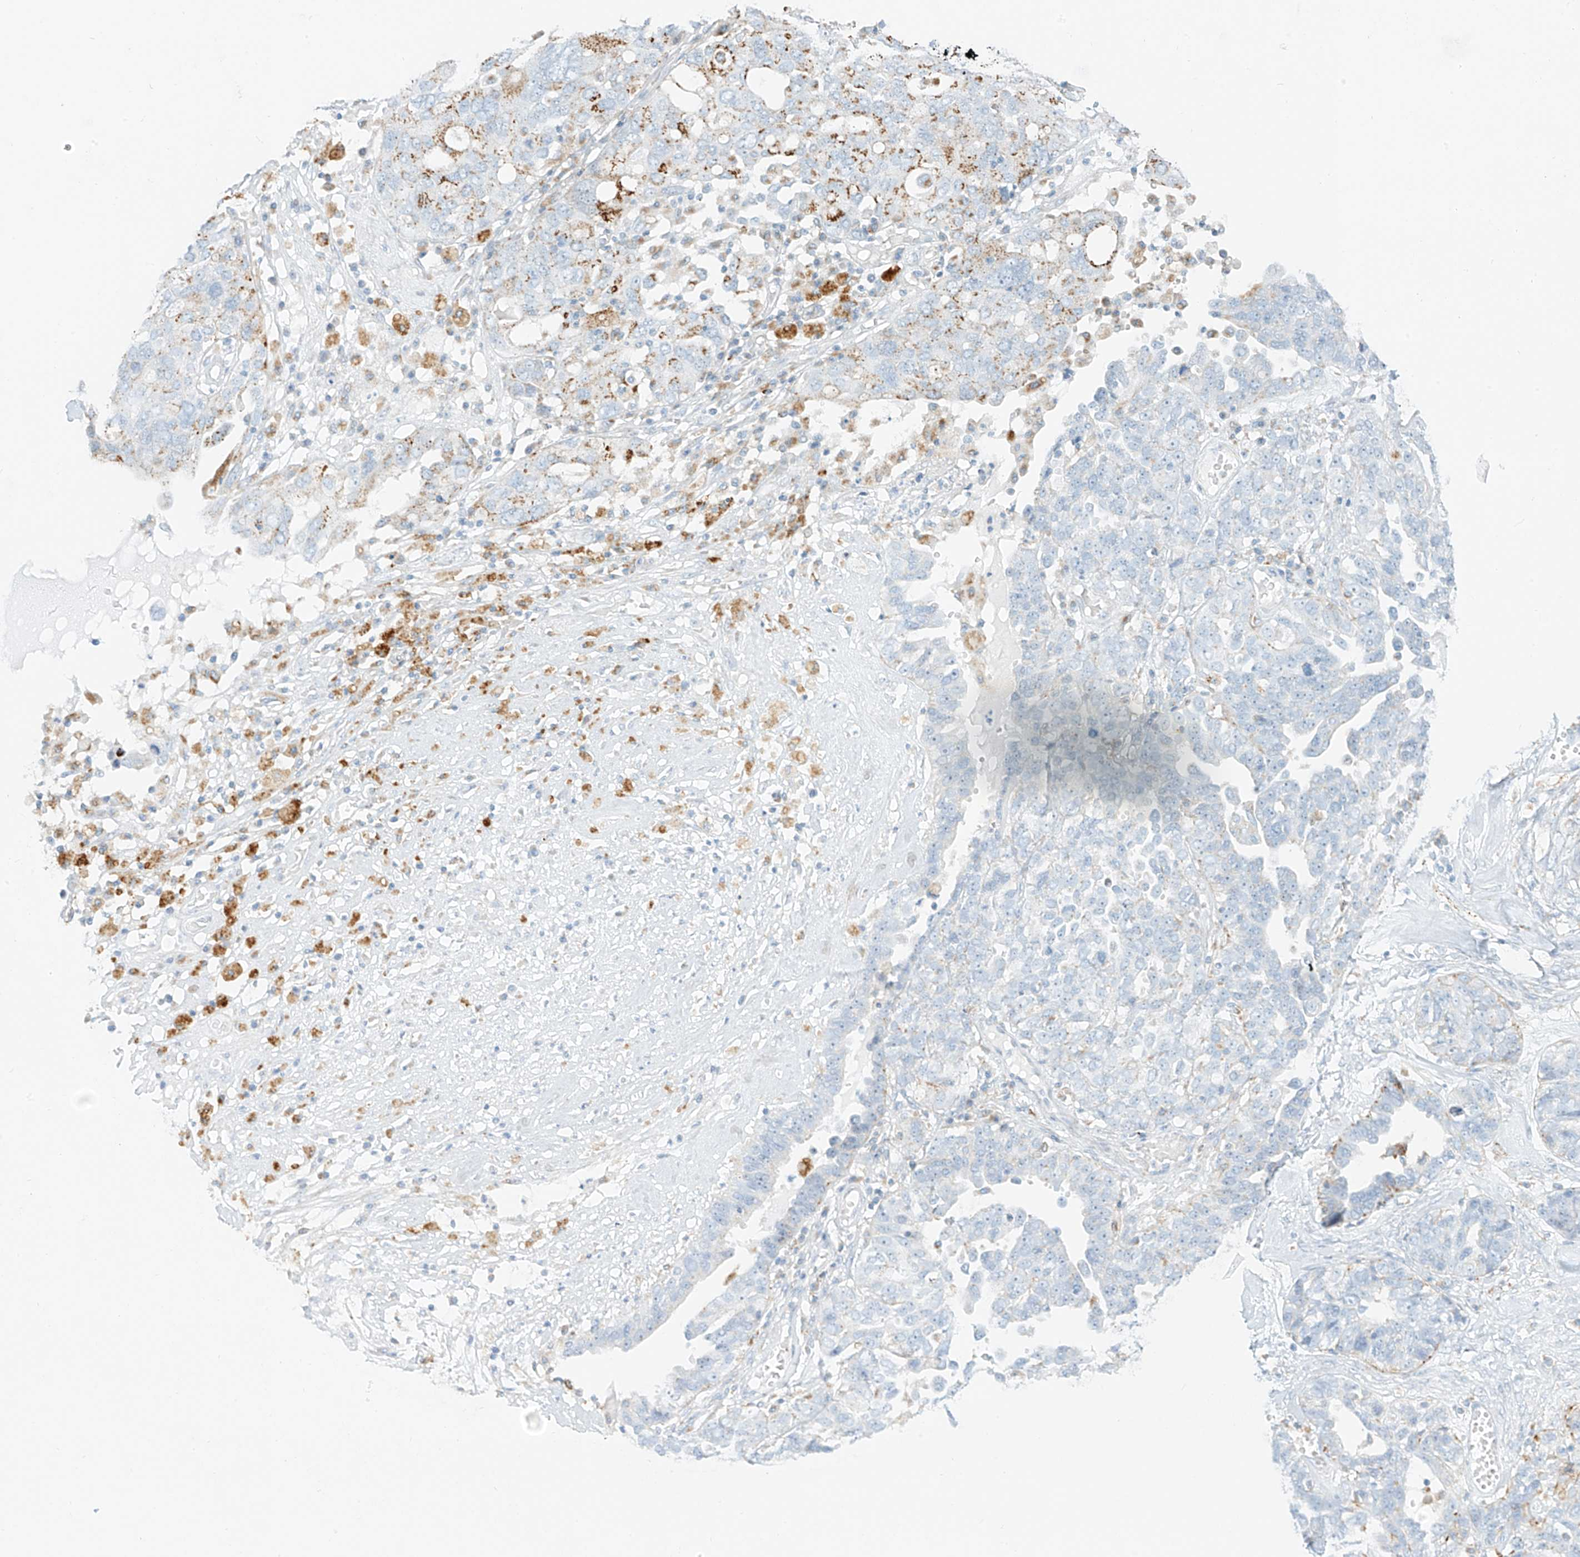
{"staining": {"intensity": "moderate", "quantity": "<25%", "location": "cytoplasmic/membranous"}, "tissue": "ovarian cancer", "cell_type": "Tumor cells", "image_type": "cancer", "snomed": [{"axis": "morphology", "description": "Carcinoma, endometroid"}, {"axis": "topography", "description": "Ovary"}], "caption": "Tumor cells demonstrate moderate cytoplasmic/membranous positivity in about <25% of cells in ovarian cancer (endometroid carcinoma).", "gene": "SLC35F6", "patient": {"sex": "female", "age": 62}}